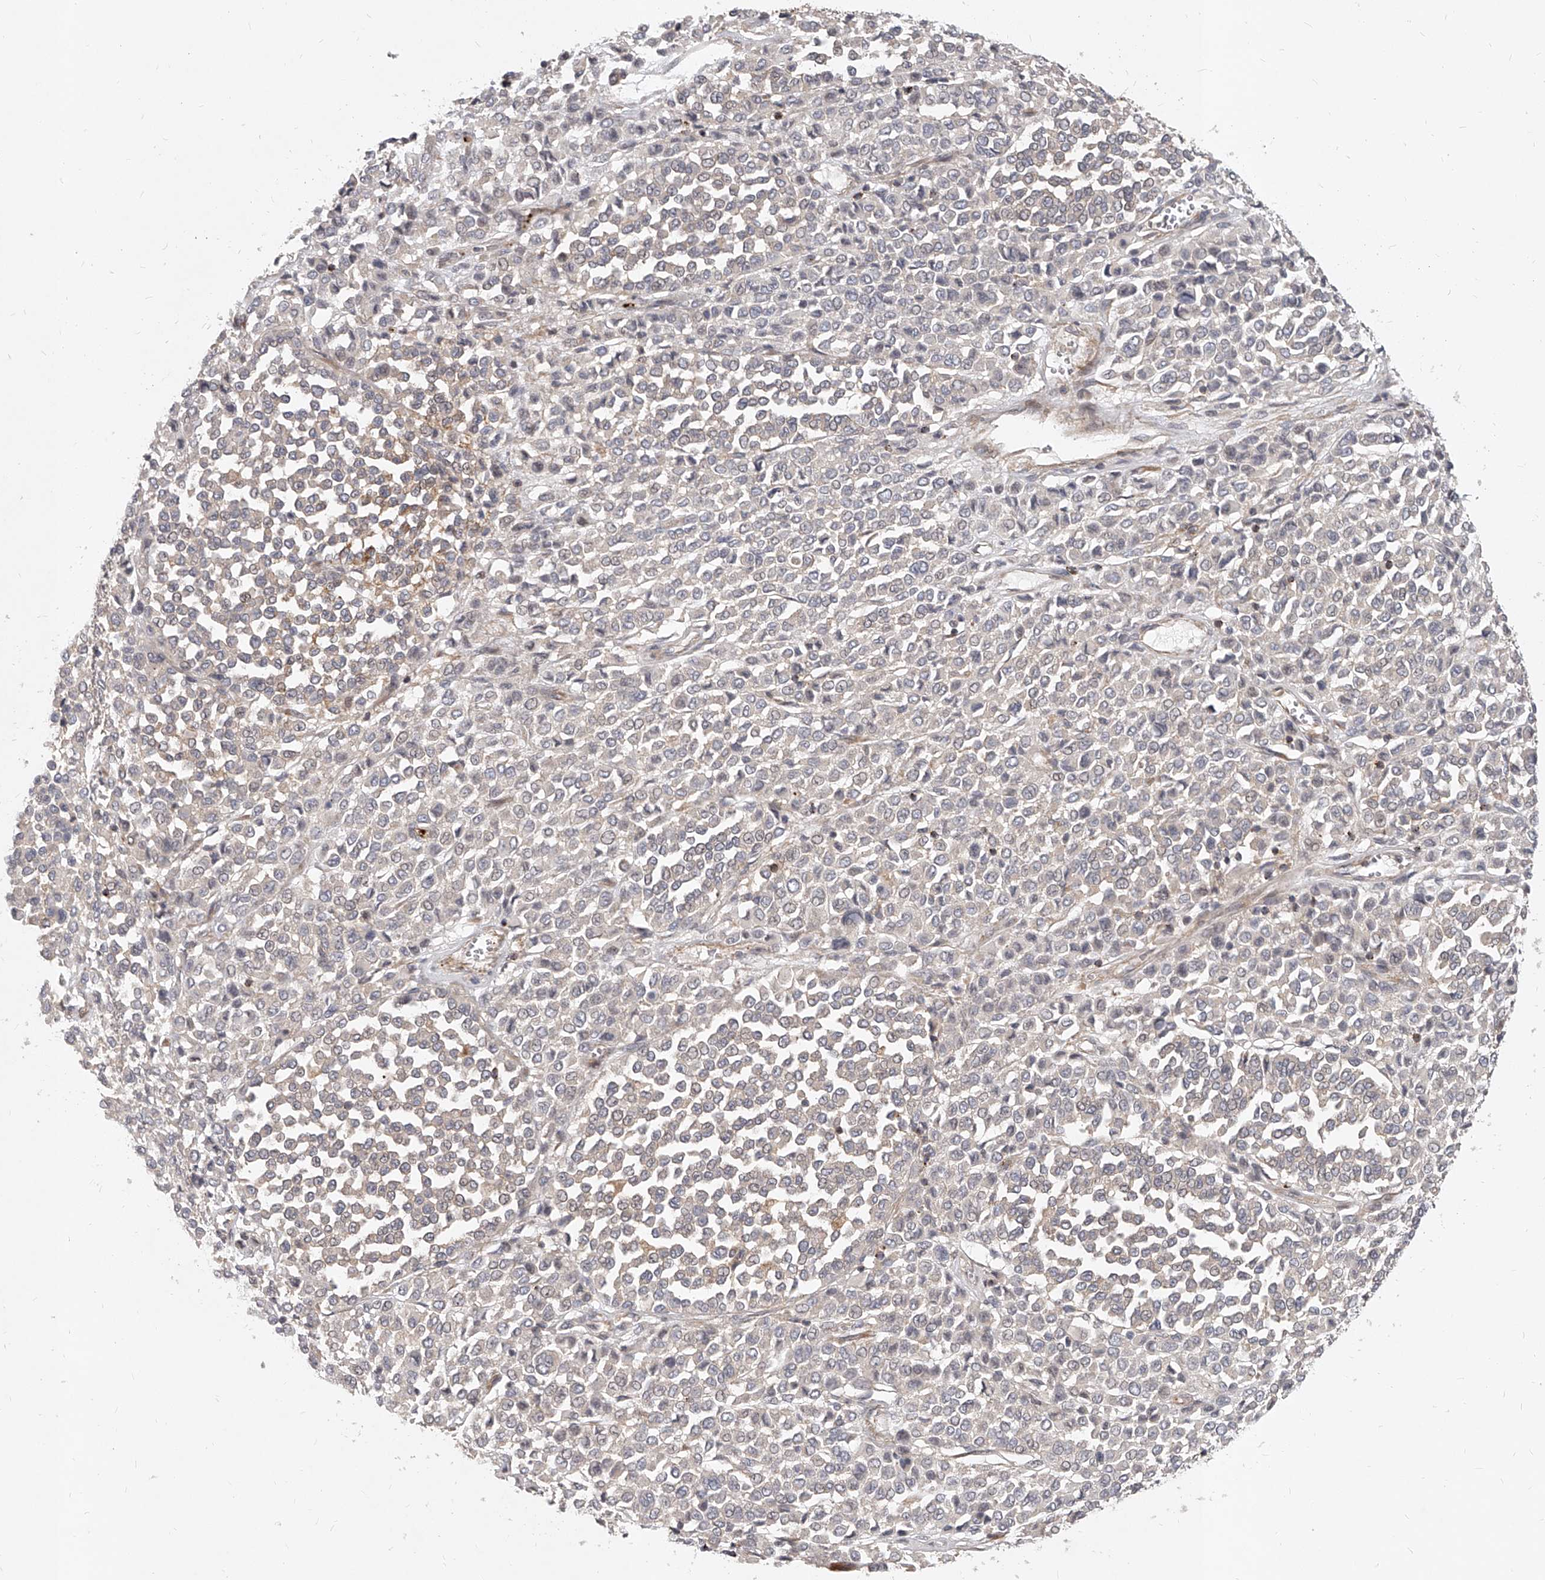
{"staining": {"intensity": "negative", "quantity": "none", "location": "none"}, "tissue": "melanoma", "cell_type": "Tumor cells", "image_type": "cancer", "snomed": [{"axis": "morphology", "description": "Malignant melanoma, Metastatic site"}, {"axis": "topography", "description": "Pancreas"}], "caption": "Protein analysis of malignant melanoma (metastatic site) demonstrates no significant staining in tumor cells. (Stains: DAB (3,3'-diaminobenzidine) IHC with hematoxylin counter stain, Microscopy: brightfield microscopy at high magnification).", "gene": "SLC37A1", "patient": {"sex": "female", "age": 30}}